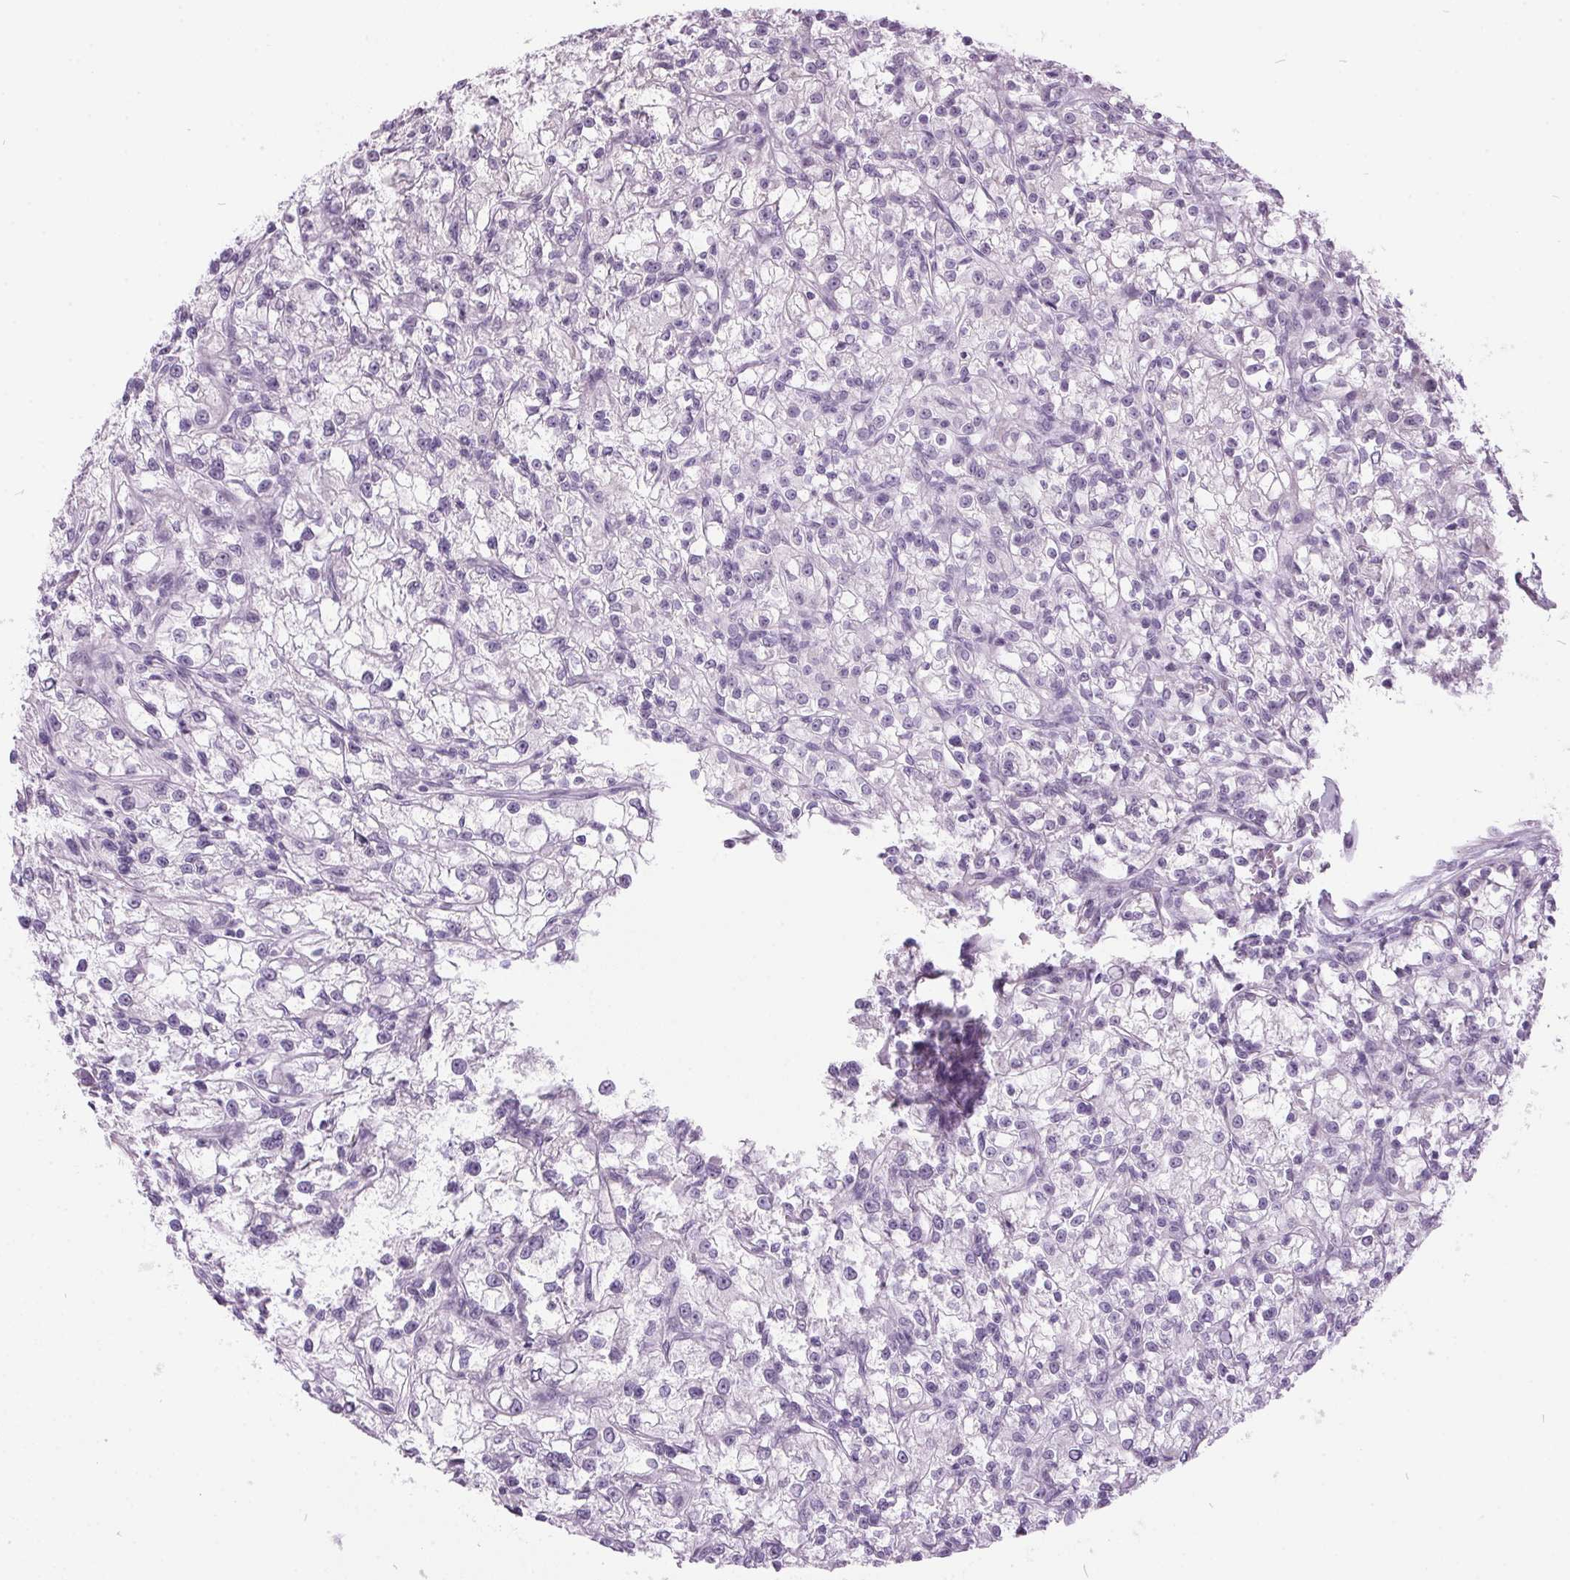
{"staining": {"intensity": "negative", "quantity": "none", "location": "none"}, "tissue": "renal cancer", "cell_type": "Tumor cells", "image_type": "cancer", "snomed": [{"axis": "morphology", "description": "Adenocarcinoma, NOS"}, {"axis": "topography", "description": "Kidney"}], "caption": "The immunohistochemistry (IHC) photomicrograph has no significant expression in tumor cells of renal cancer (adenocarcinoma) tissue.", "gene": "ODAD2", "patient": {"sex": "female", "age": 59}}